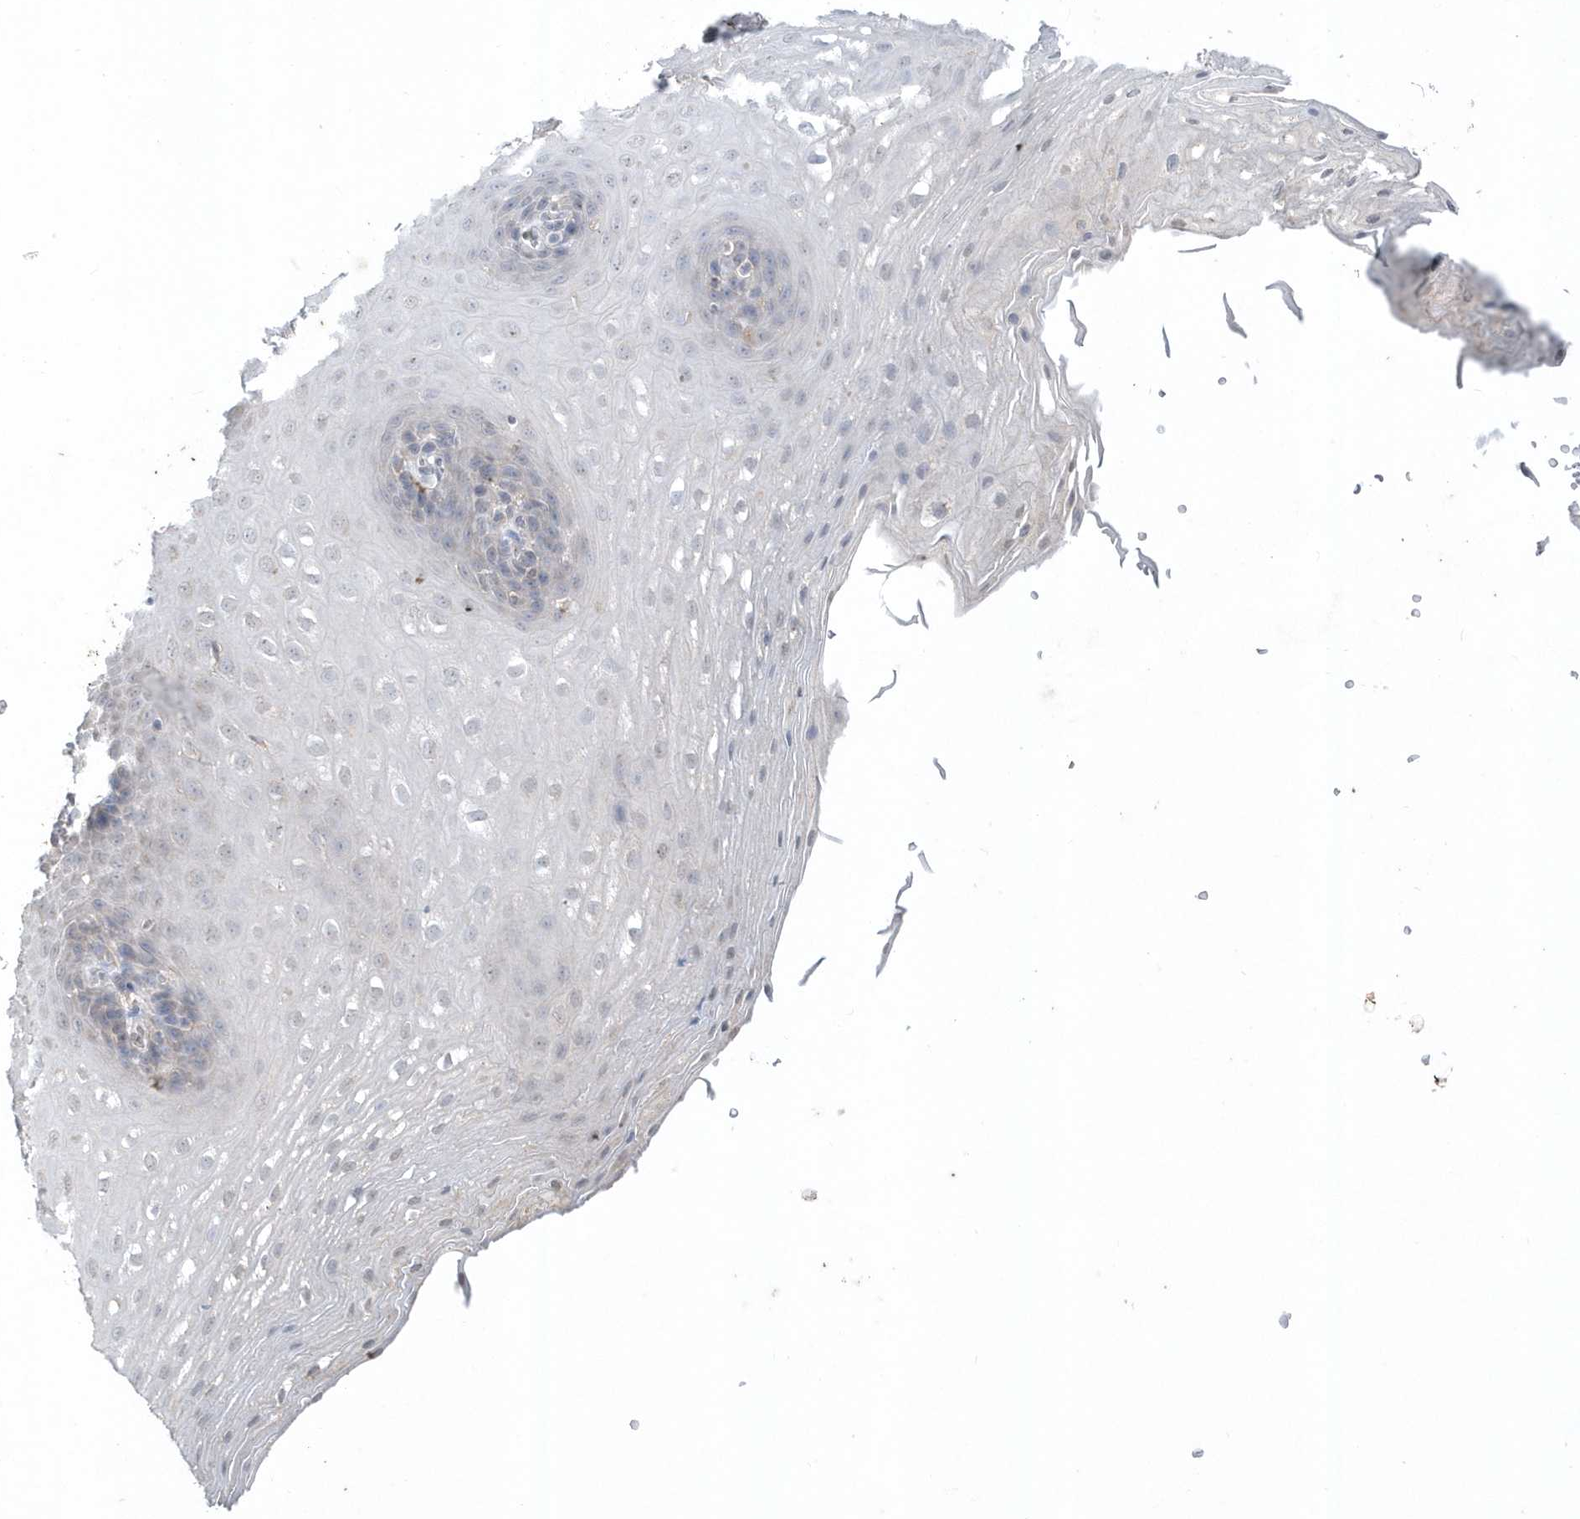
{"staining": {"intensity": "weak", "quantity": "<25%", "location": "cytoplasmic/membranous,nuclear"}, "tissue": "esophagus", "cell_type": "Squamous epithelial cells", "image_type": "normal", "snomed": [{"axis": "morphology", "description": "Normal tissue, NOS"}, {"axis": "topography", "description": "Esophagus"}], "caption": "IHC of unremarkable human esophagus exhibits no staining in squamous epithelial cells. Brightfield microscopy of IHC stained with DAB (brown) and hematoxylin (blue), captured at high magnification.", "gene": "AKR7A2", "patient": {"sex": "female", "age": 66}}